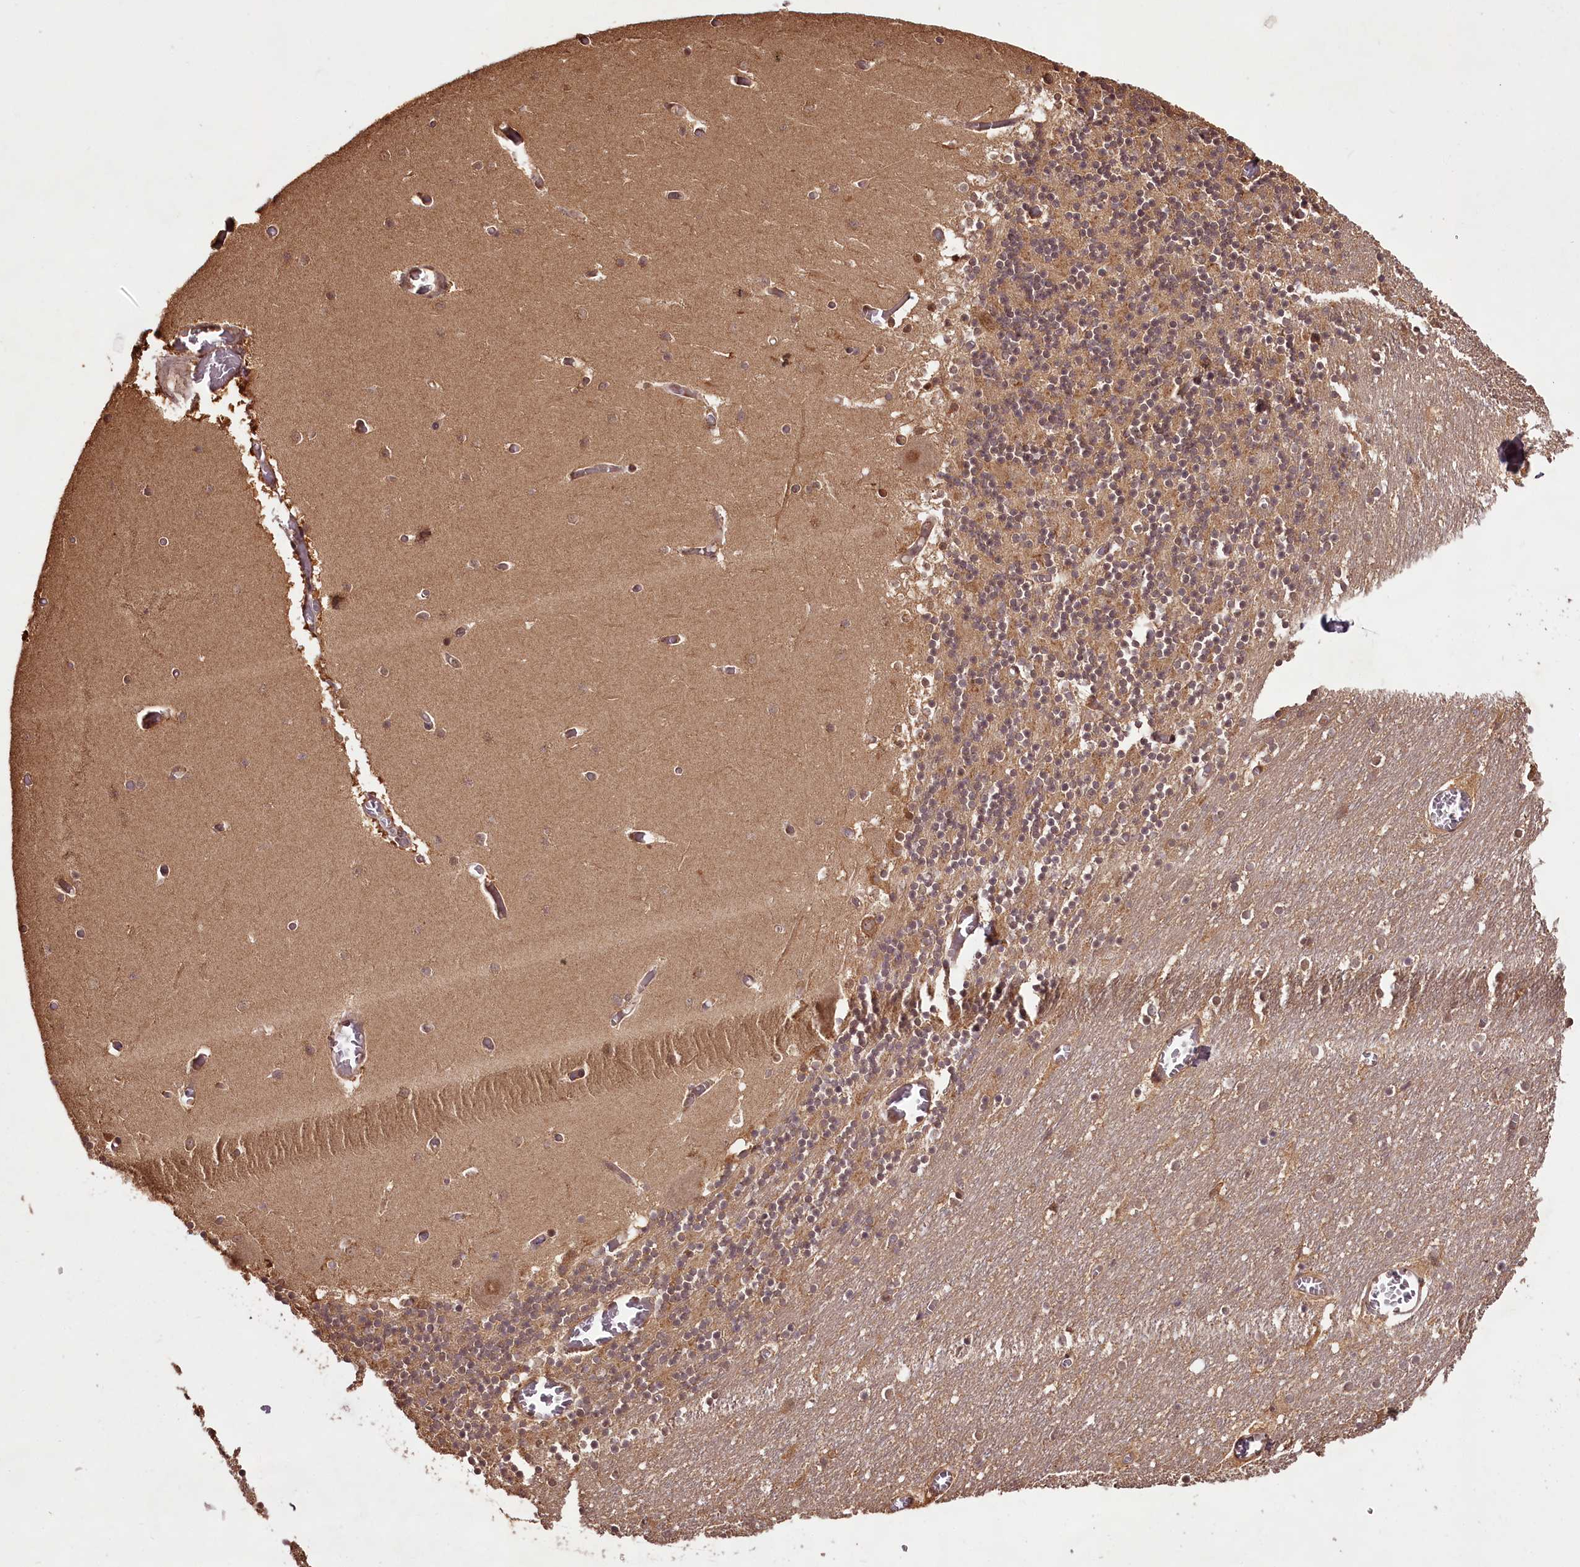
{"staining": {"intensity": "moderate", "quantity": "25%-75%", "location": "cytoplasmic/membranous"}, "tissue": "cerebellum", "cell_type": "Cells in granular layer", "image_type": "normal", "snomed": [{"axis": "morphology", "description": "Normal tissue, NOS"}, {"axis": "topography", "description": "Cerebellum"}], "caption": "The immunohistochemical stain shows moderate cytoplasmic/membranous staining in cells in granular layer of unremarkable cerebellum. (DAB (3,3'-diaminobenzidine) = brown stain, brightfield microscopy at high magnification).", "gene": "NPRL2", "patient": {"sex": "female", "age": 28}}